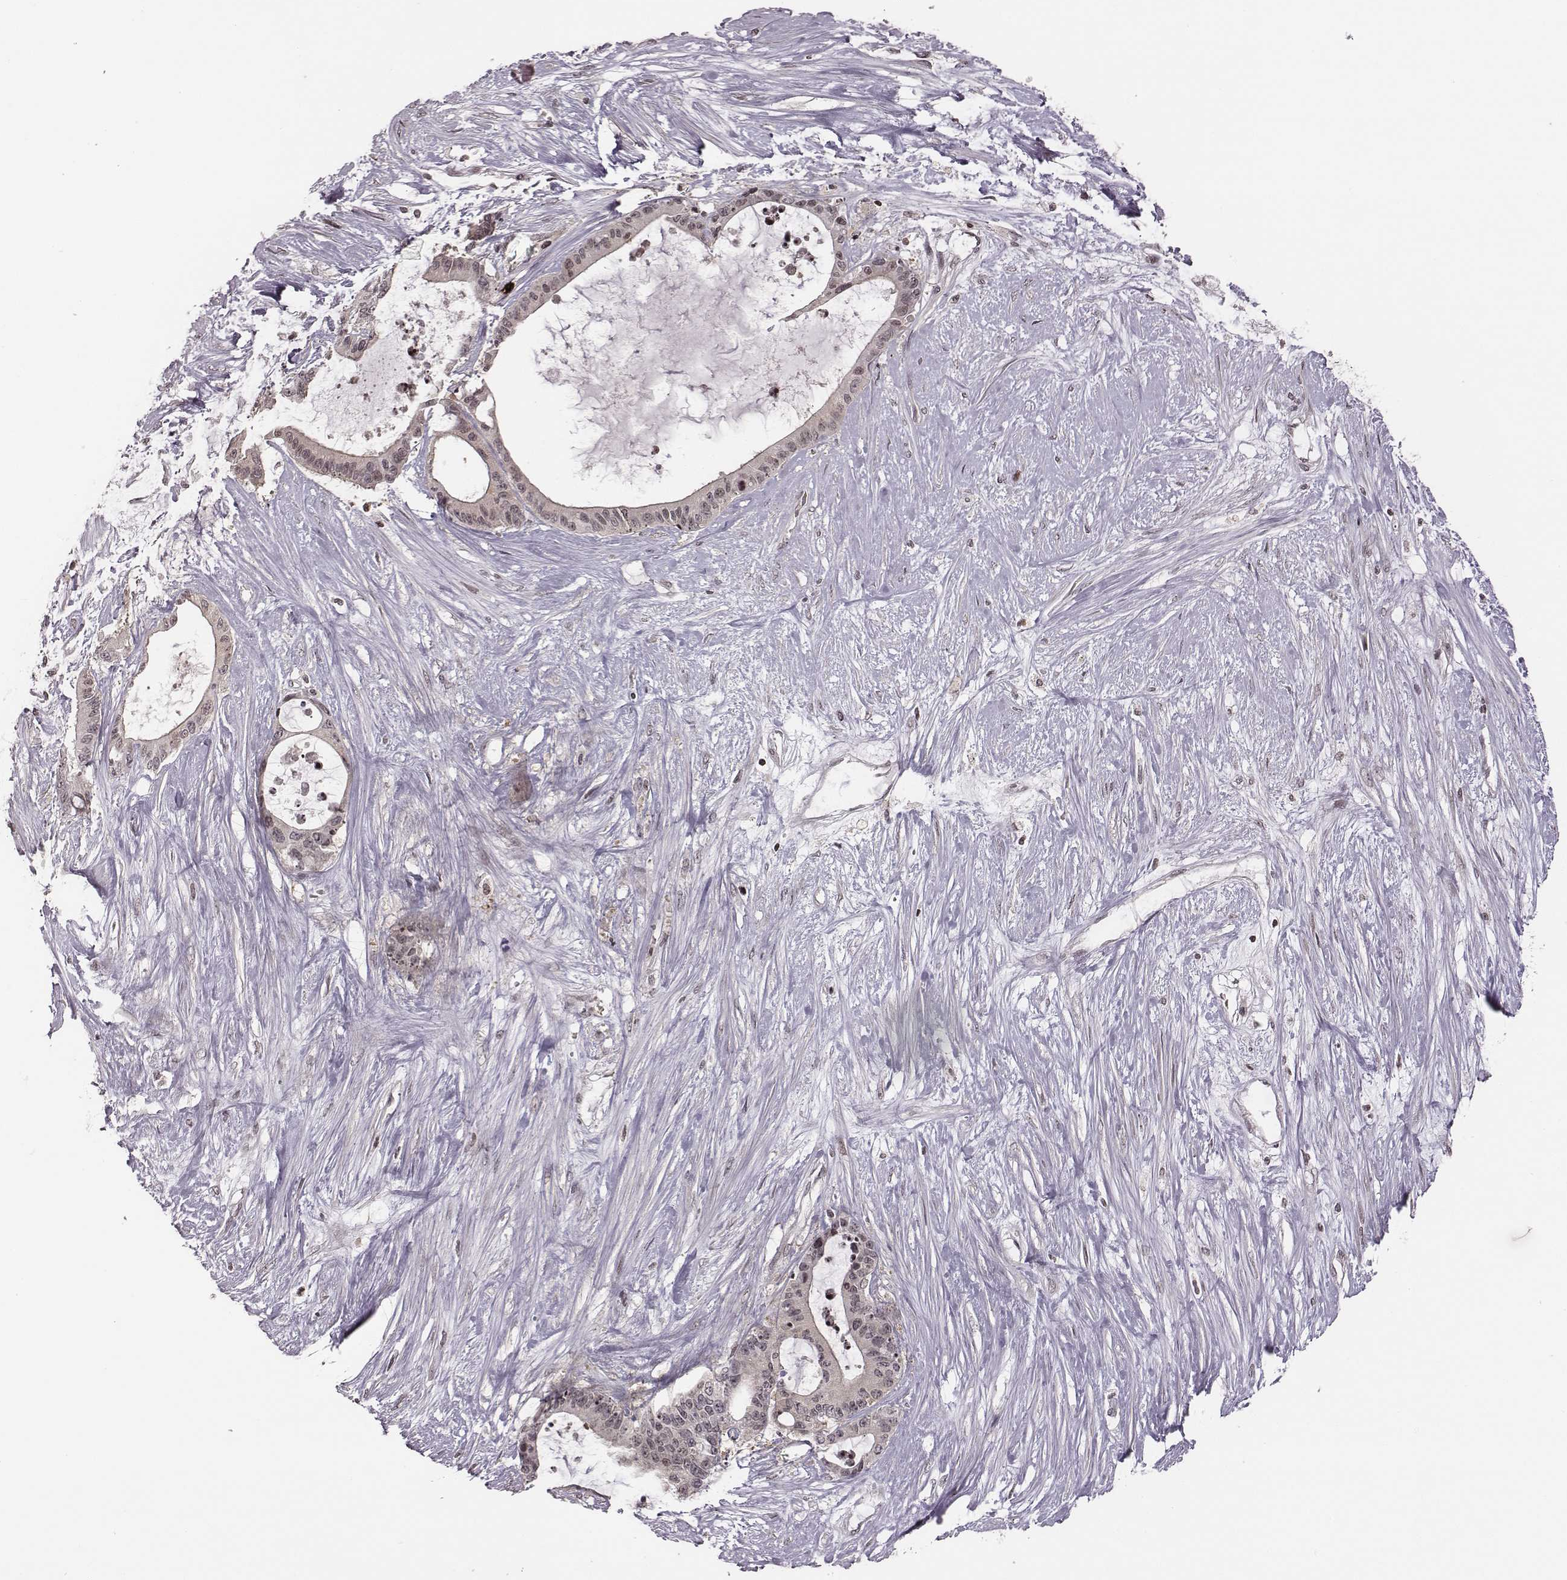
{"staining": {"intensity": "negative", "quantity": "none", "location": "none"}, "tissue": "liver cancer", "cell_type": "Tumor cells", "image_type": "cancer", "snomed": [{"axis": "morphology", "description": "Normal tissue, NOS"}, {"axis": "morphology", "description": "Cholangiocarcinoma"}, {"axis": "topography", "description": "Liver"}, {"axis": "topography", "description": "Peripheral nerve tissue"}], "caption": "An image of liver cholangiocarcinoma stained for a protein demonstrates no brown staining in tumor cells. (IHC, brightfield microscopy, high magnification).", "gene": "GRM4", "patient": {"sex": "female", "age": 73}}